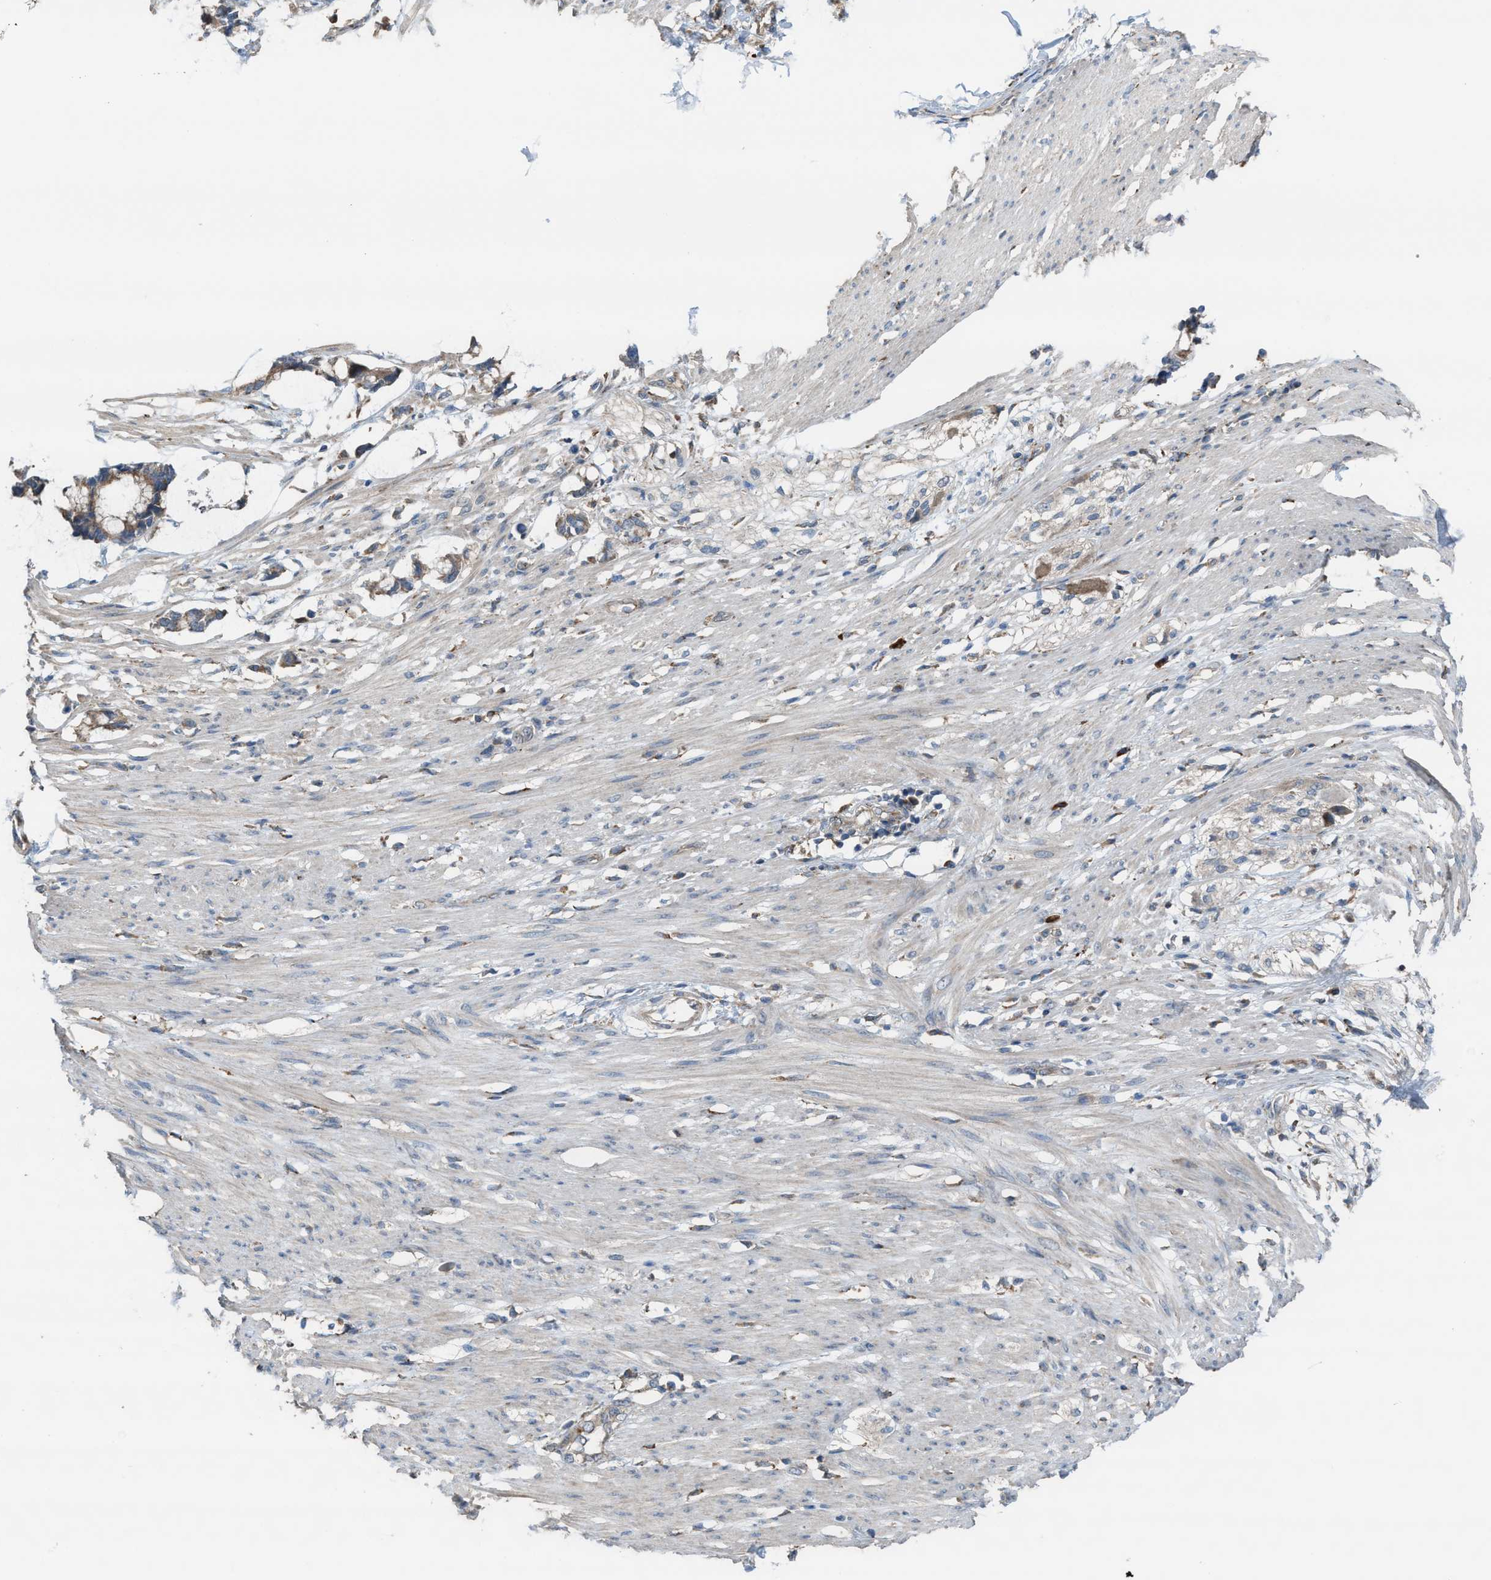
{"staining": {"intensity": "negative", "quantity": "none", "location": "none"}, "tissue": "smooth muscle", "cell_type": "Smooth muscle cells", "image_type": "normal", "snomed": [{"axis": "morphology", "description": "Normal tissue, NOS"}, {"axis": "morphology", "description": "Adenocarcinoma, NOS"}, {"axis": "topography", "description": "Smooth muscle"}, {"axis": "topography", "description": "Colon"}], "caption": "High magnification brightfield microscopy of unremarkable smooth muscle stained with DAB (brown) and counterstained with hematoxylin (blue): smooth muscle cells show no significant positivity. (DAB IHC, high magnification).", "gene": "PLAA", "patient": {"sex": "male", "age": 14}}